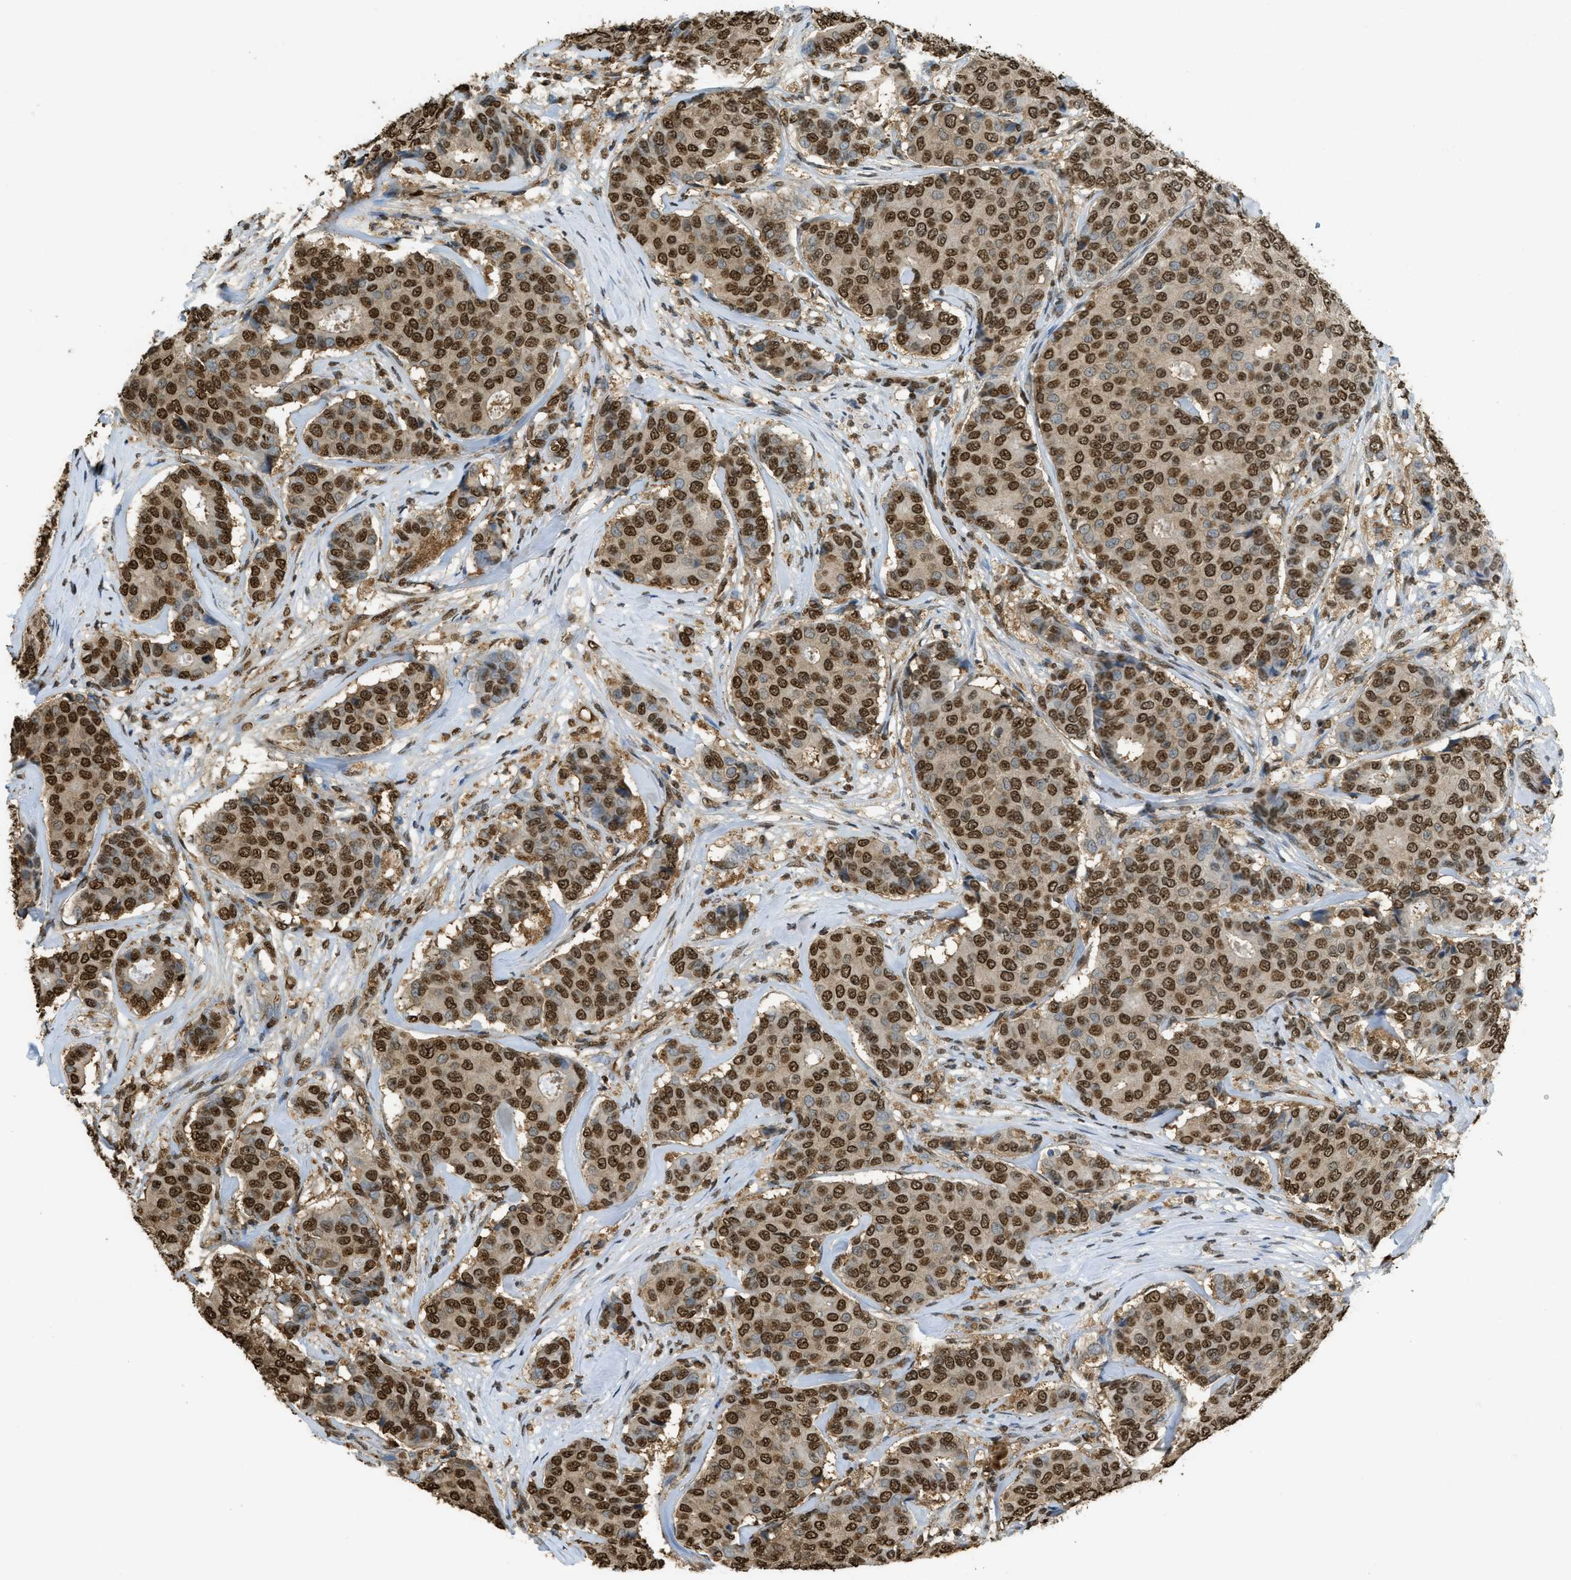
{"staining": {"intensity": "strong", "quantity": ">75%", "location": "cytoplasmic/membranous,nuclear"}, "tissue": "breast cancer", "cell_type": "Tumor cells", "image_type": "cancer", "snomed": [{"axis": "morphology", "description": "Duct carcinoma"}, {"axis": "topography", "description": "Breast"}], "caption": "IHC (DAB) staining of human breast cancer (intraductal carcinoma) reveals strong cytoplasmic/membranous and nuclear protein staining in approximately >75% of tumor cells. Nuclei are stained in blue.", "gene": "NR5A2", "patient": {"sex": "female", "age": 75}}